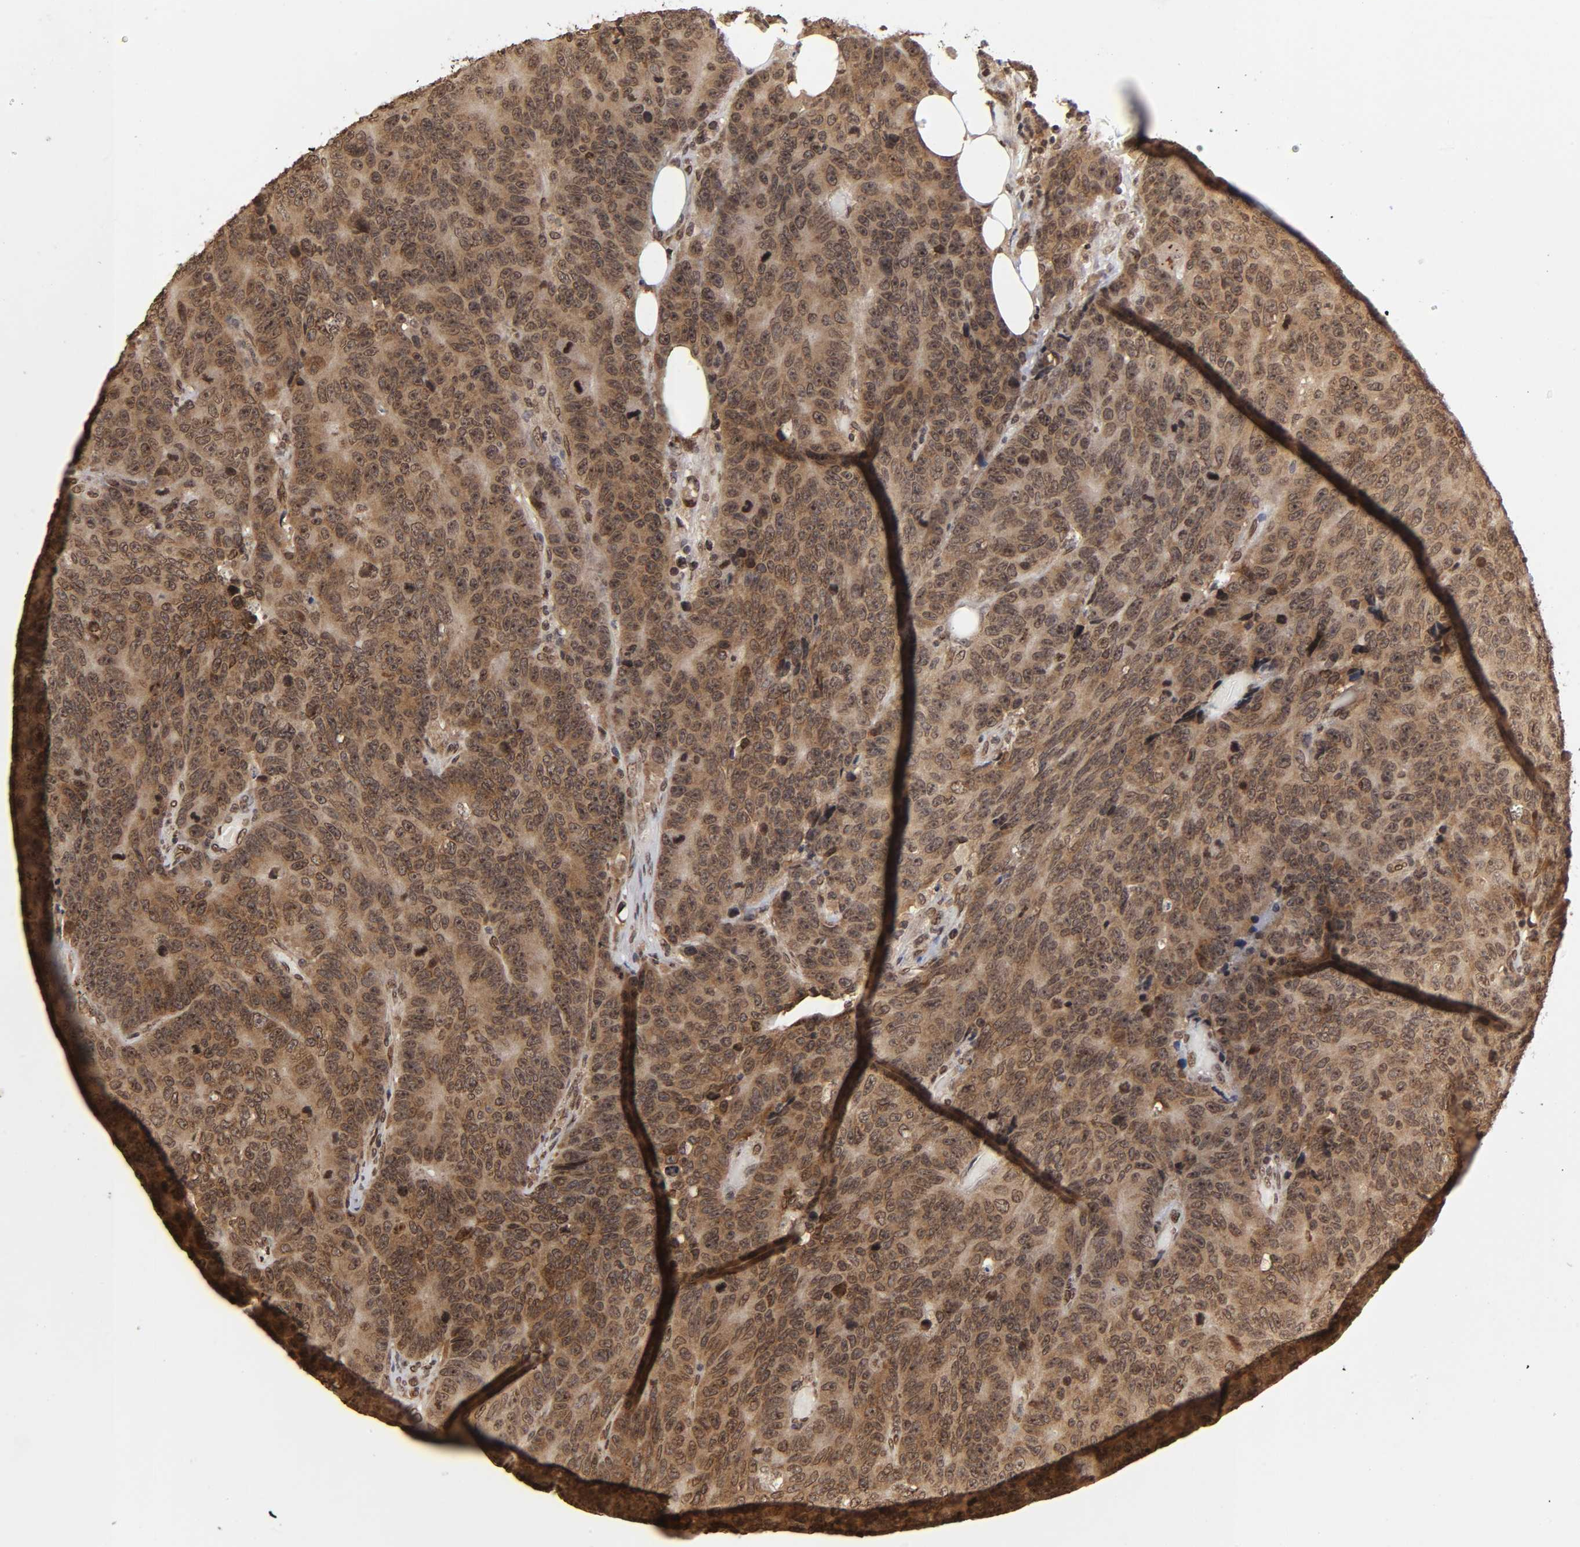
{"staining": {"intensity": "moderate", "quantity": ">75%", "location": "cytoplasmic/membranous,nuclear"}, "tissue": "colorectal cancer", "cell_type": "Tumor cells", "image_type": "cancer", "snomed": [{"axis": "morphology", "description": "Adenocarcinoma, NOS"}, {"axis": "topography", "description": "Colon"}], "caption": "Adenocarcinoma (colorectal) stained with a brown dye reveals moderate cytoplasmic/membranous and nuclear positive positivity in about >75% of tumor cells.", "gene": "MLLT6", "patient": {"sex": "female", "age": 86}}